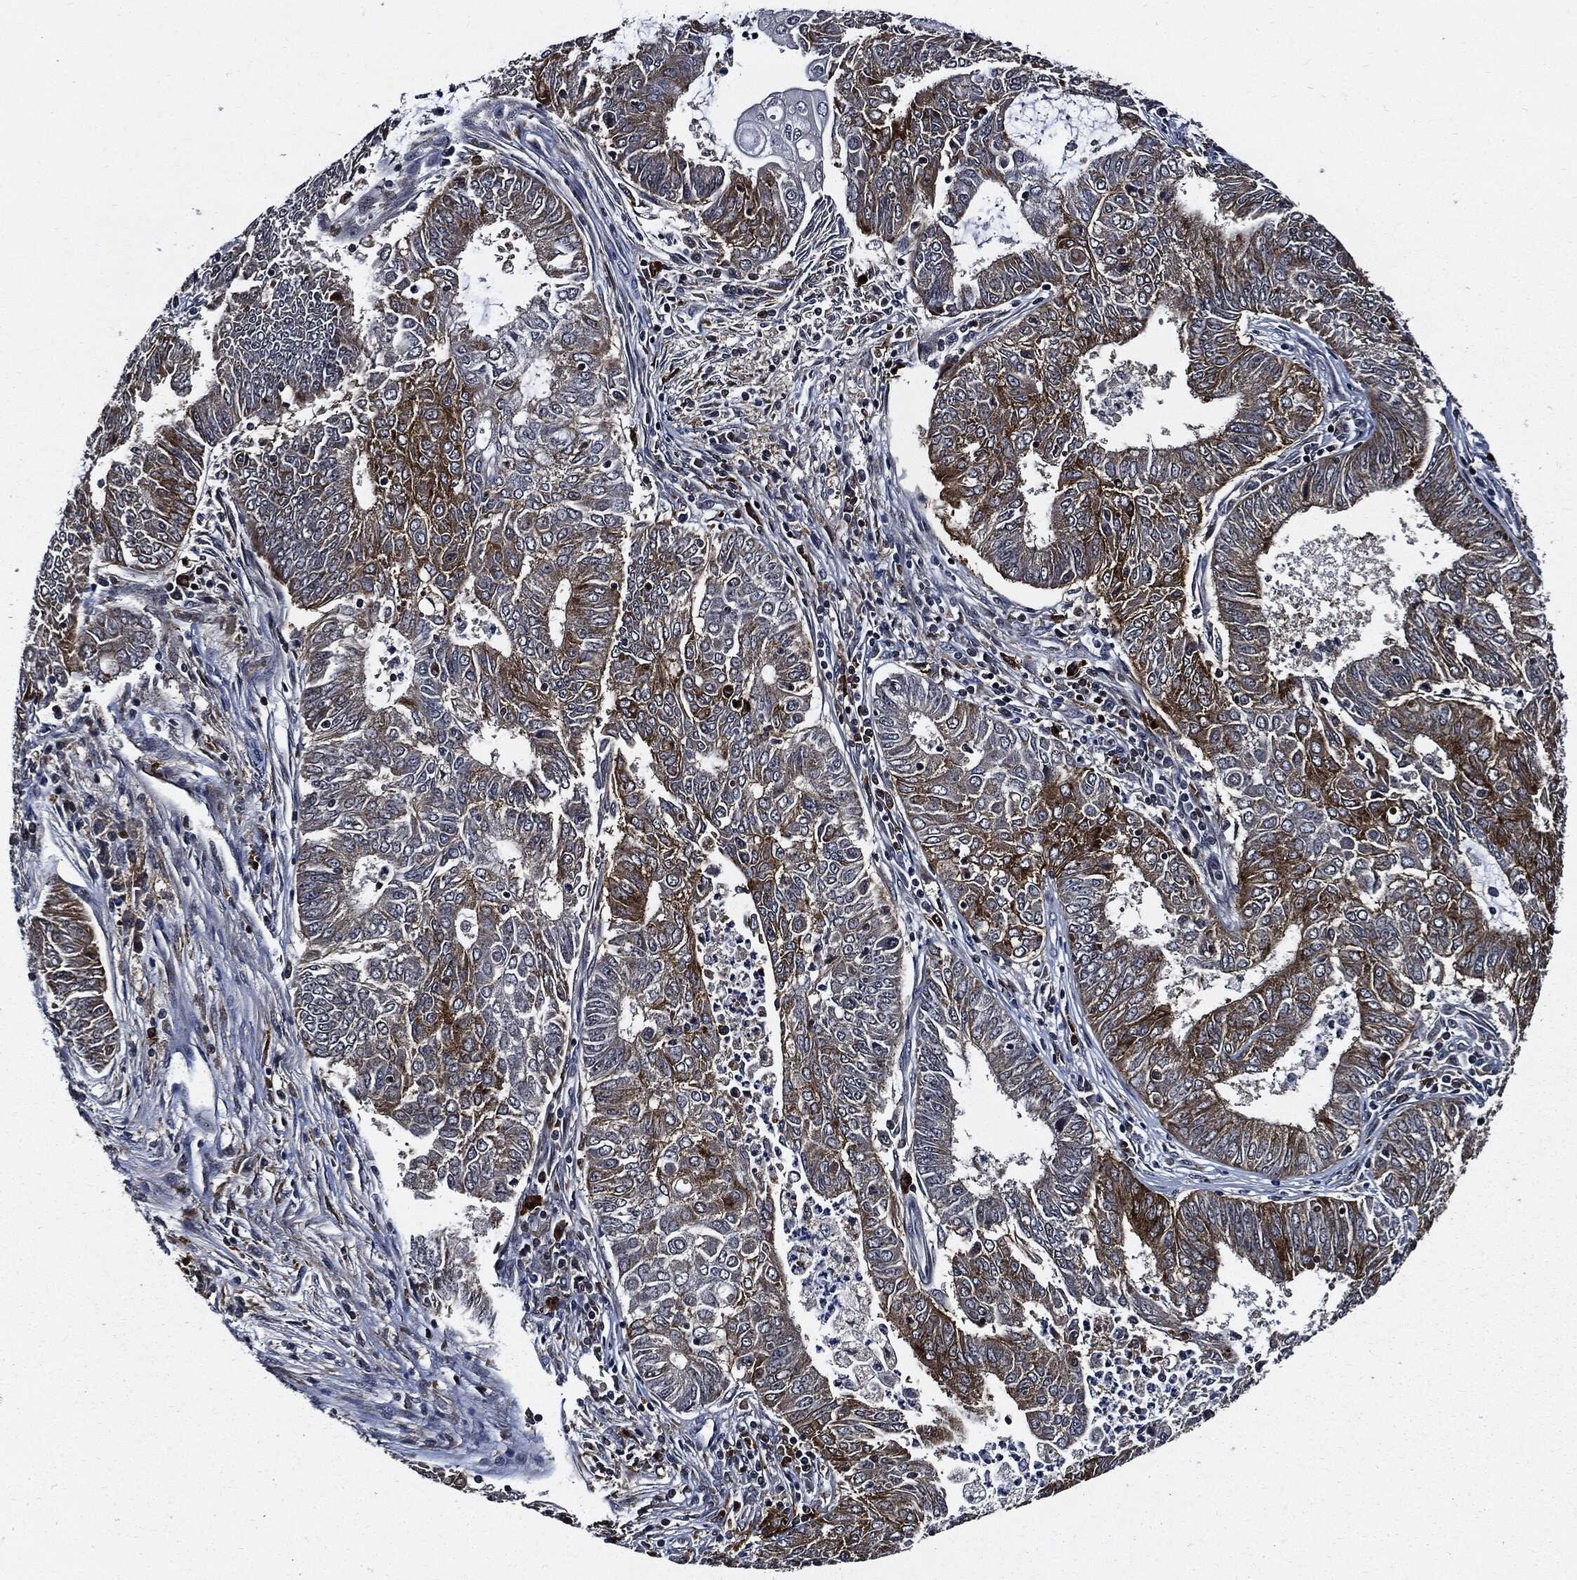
{"staining": {"intensity": "moderate", "quantity": "<25%", "location": "cytoplasmic/membranous"}, "tissue": "endometrial cancer", "cell_type": "Tumor cells", "image_type": "cancer", "snomed": [{"axis": "morphology", "description": "Adenocarcinoma, NOS"}, {"axis": "topography", "description": "Endometrium"}], "caption": "A high-resolution photomicrograph shows IHC staining of endometrial cancer (adenocarcinoma), which reveals moderate cytoplasmic/membranous staining in about <25% of tumor cells.", "gene": "SUGT1", "patient": {"sex": "female", "age": 62}}